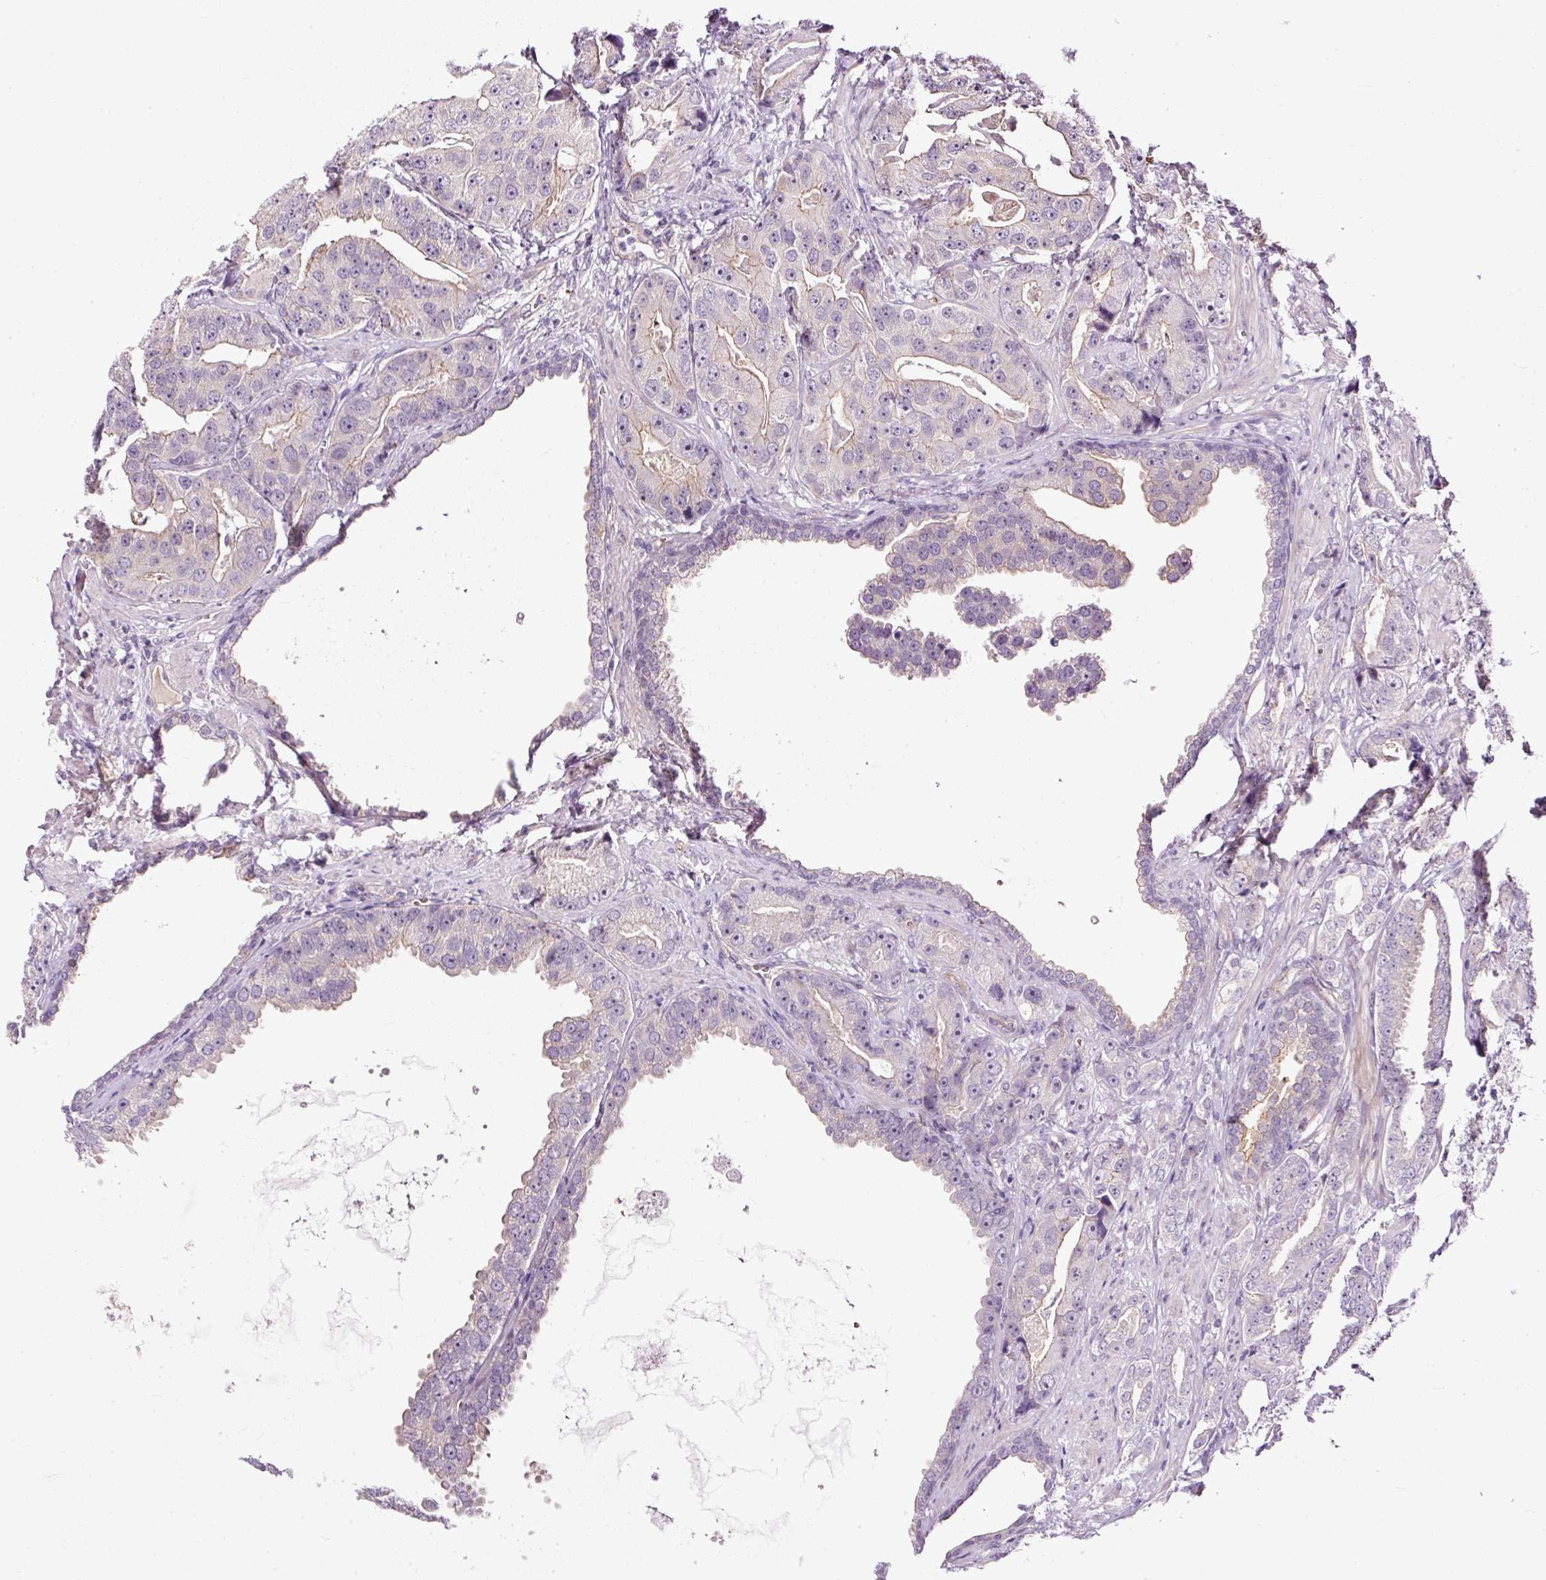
{"staining": {"intensity": "weak", "quantity": "<25%", "location": "cytoplasmic/membranous"}, "tissue": "prostate cancer", "cell_type": "Tumor cells", "image_type": "cancer", "snomed": [{"axis": "morphology", "description": "Adenocarcinoma, High grade"}, {"axis": "topography", "description": "Prostate"}], "caption": "This histopathology image is of prostate cancer (adenocarcinoma (high-grade)) stained with immunohistochemistry (IHC) to label a protein in brown with the nuclei are counter-stained blue. There is no positivity in tumor cells. (DAB (3,3'-diaminobenzidine) immunohistochemistry with hematoxylin counter stain).", "gene": "USHBP1", "patient": {"sex": "male", "age": 71}}